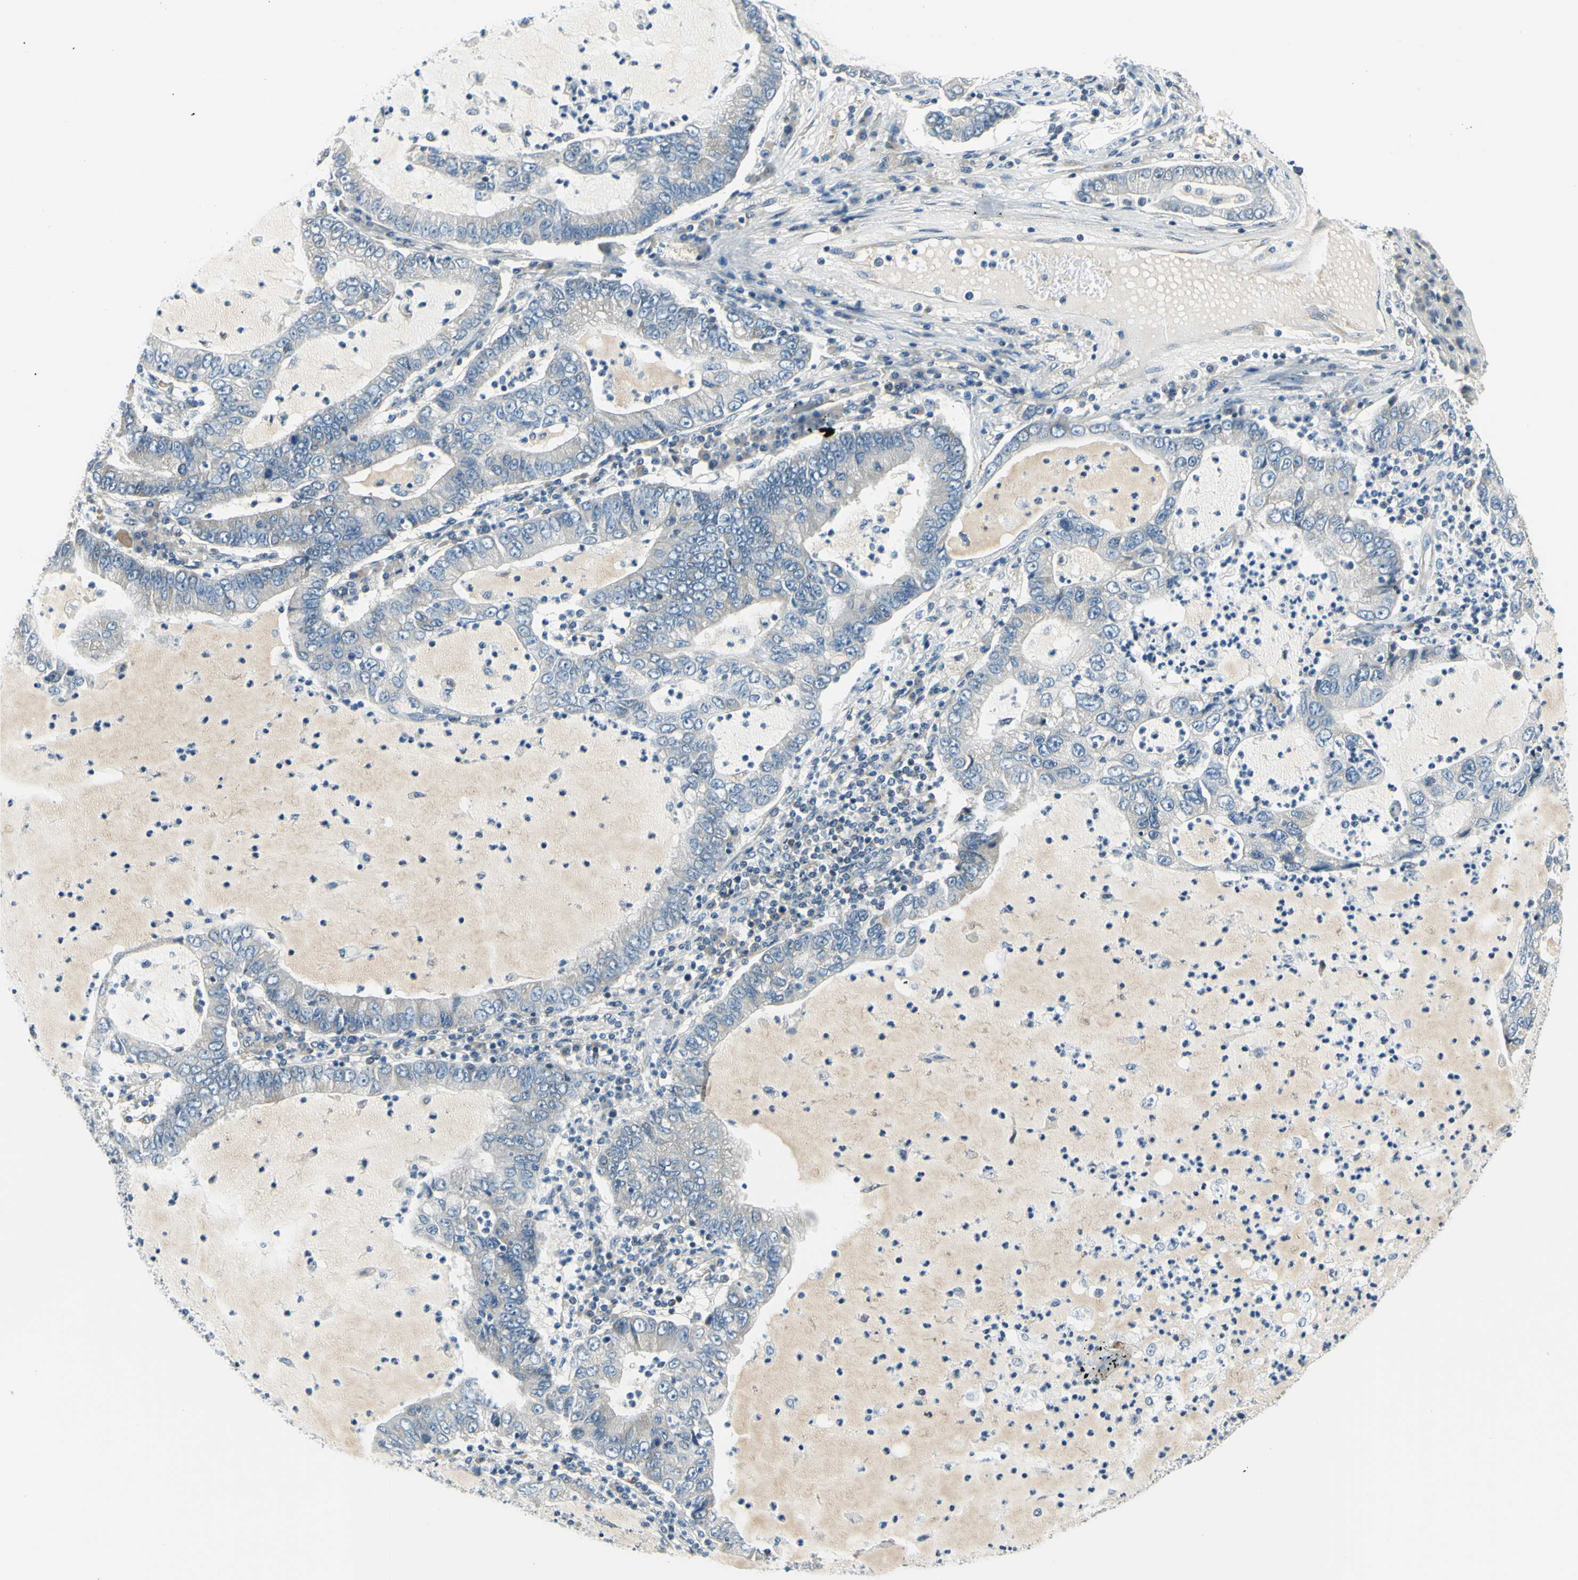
{"staining": {"intensity": "negative", "quantity": "none", "location": "none"}, "tissue": "lung cancer", "cell_type": "Tumor cells", "image_type": "cancer", "snomed": [{"axis": "morphology", "description": "Adenocarcinoma, NOS"}, {"axis": "topography", "description": "Lung"}], "caption": "An immunohistochemistry photomicrograph of lung cancer is shown. There is no staining in tumor cells of lung cancer.", "gene": "IGDCC4", "patient": {"sex": "female", "age": 51}}